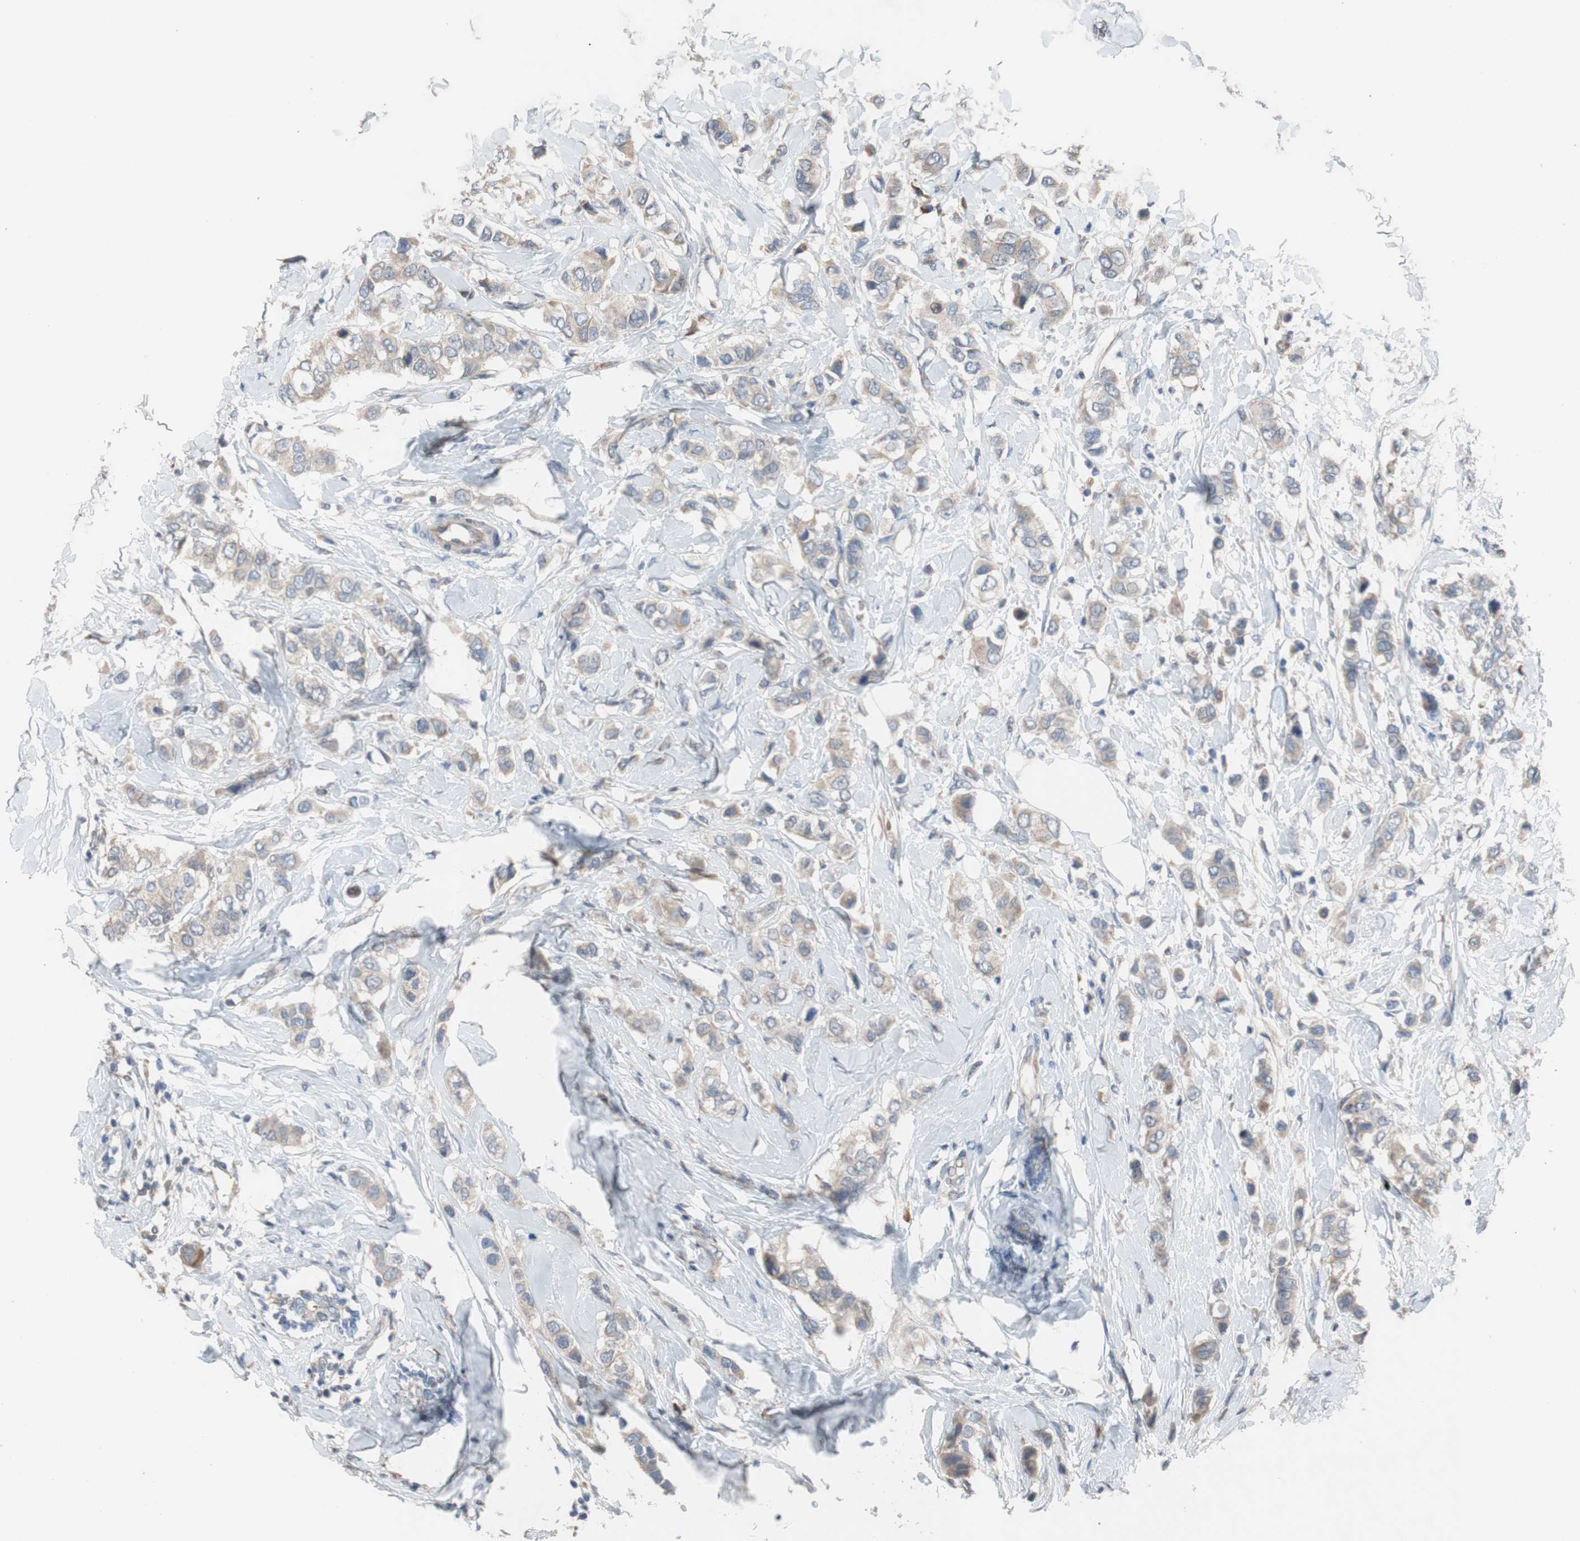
{"staining": {"intensity": "weak", "quantity": ">75%", "location": "cytoplasmic/membranous"}, "tissue": "breast cancer", "cell_type": "Tumor cells", "image_type": "cancer", "snomed": [{"axis": "morphology", "description": "Duct carcinoma"}, {"axis": "topography", "description": "Breast"}], "caption": "A brown stain highlights weak cytoplasmic/membranous staining of a protein in breast cancer (intraductal carcinoma) tumor cells.", "gene": "TTC14", "patient": {"sex": "female", "age": 50}}